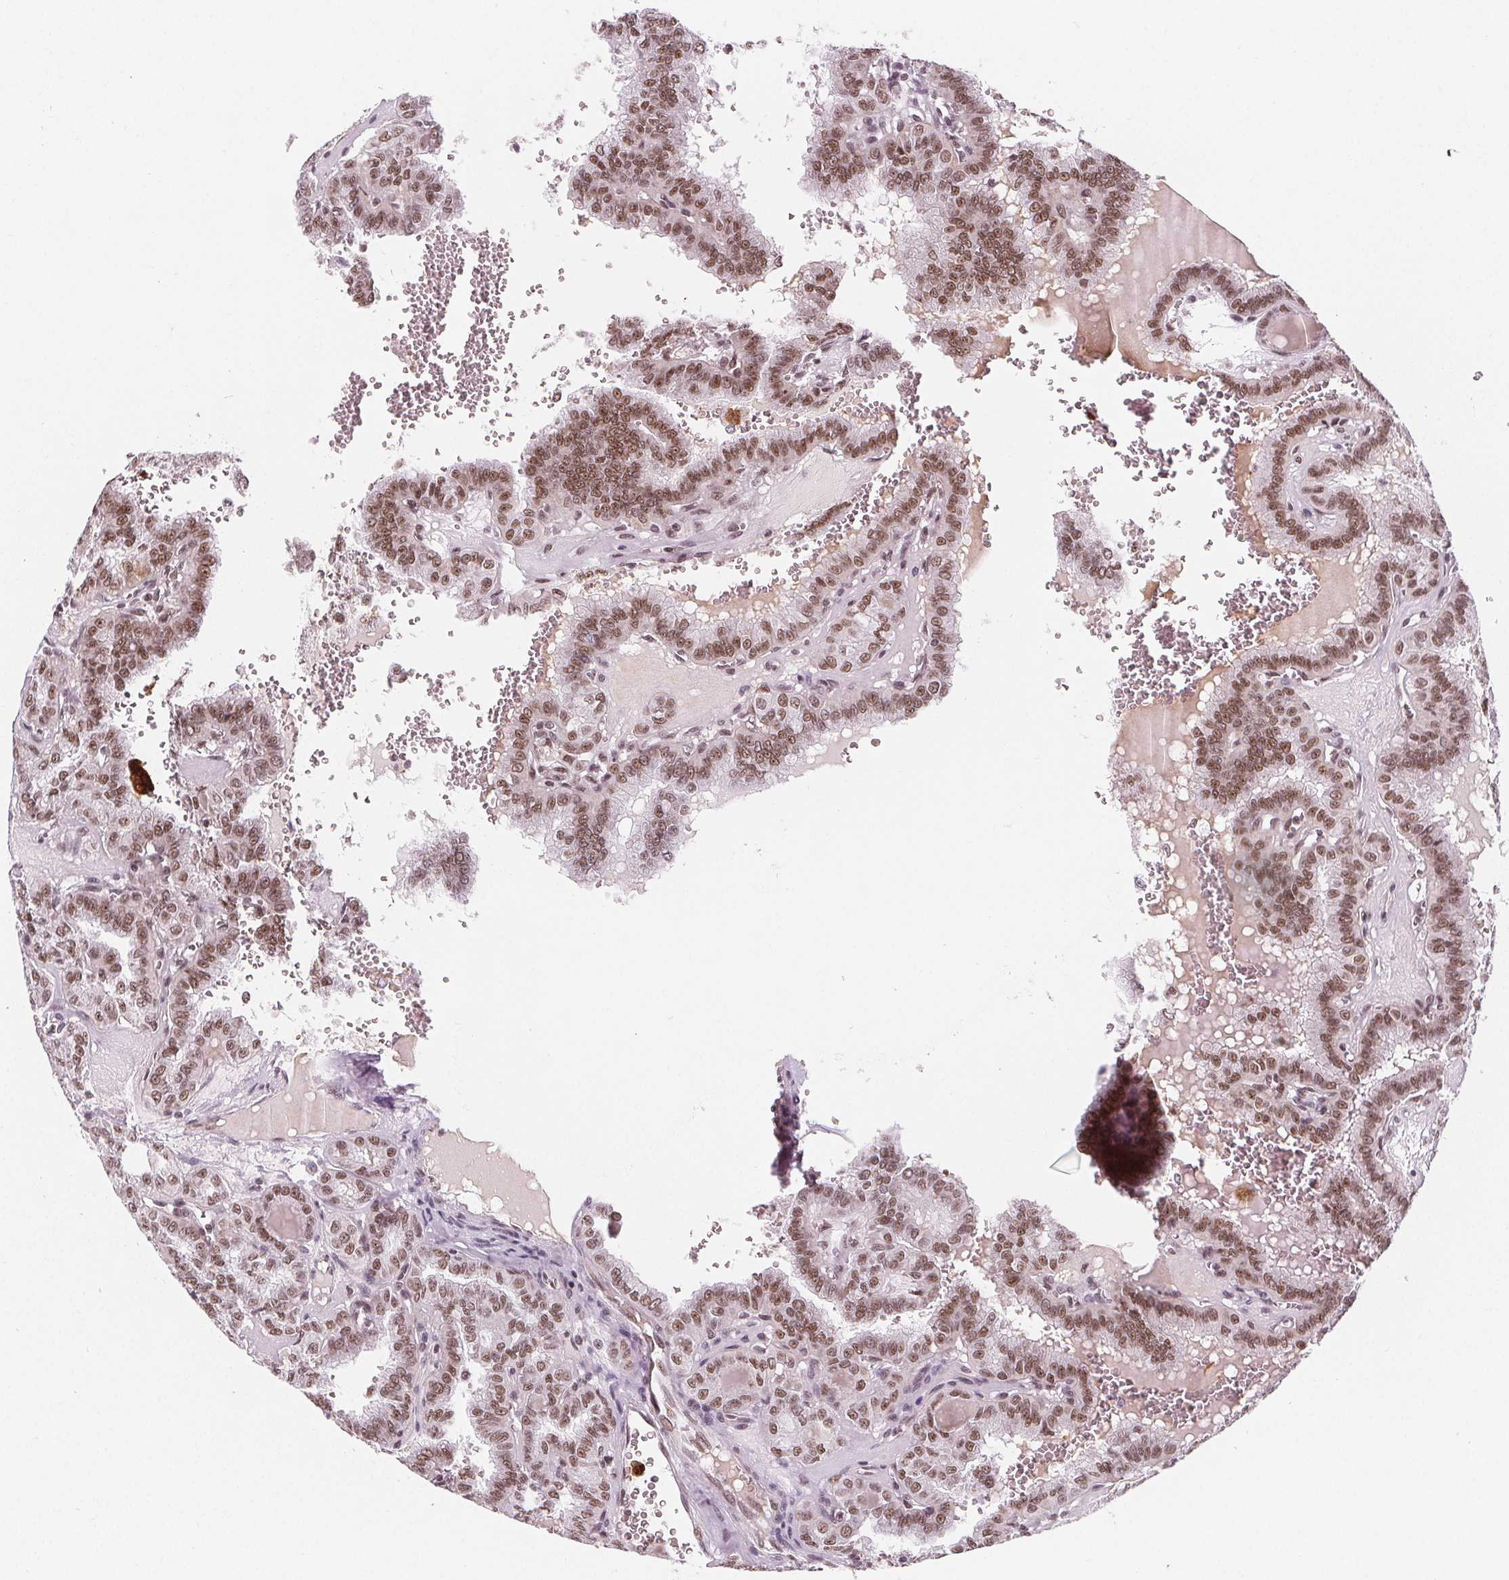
{"staining": {"intensity": "moderate", "quantity": ">75%", "location": "nuclear"}, "tissue": "thyroid cancer", "cell_type": "Tumor cells", "image_type": "cancer", "snomed": [{"axis": "morphology", "description": "Papillary adenocarcinoma, NOS"}, {"axis": "topography", "description": "Thyroid gland"}], "caption": "Thyroid papillary adenocarcinoma tissue exhibits moderate nuclear staining in about >75% of tumor cells, visualized by immunohistochemistry.", "gene": "DPM2", "patient": {"sex": "female", "age": 41}}